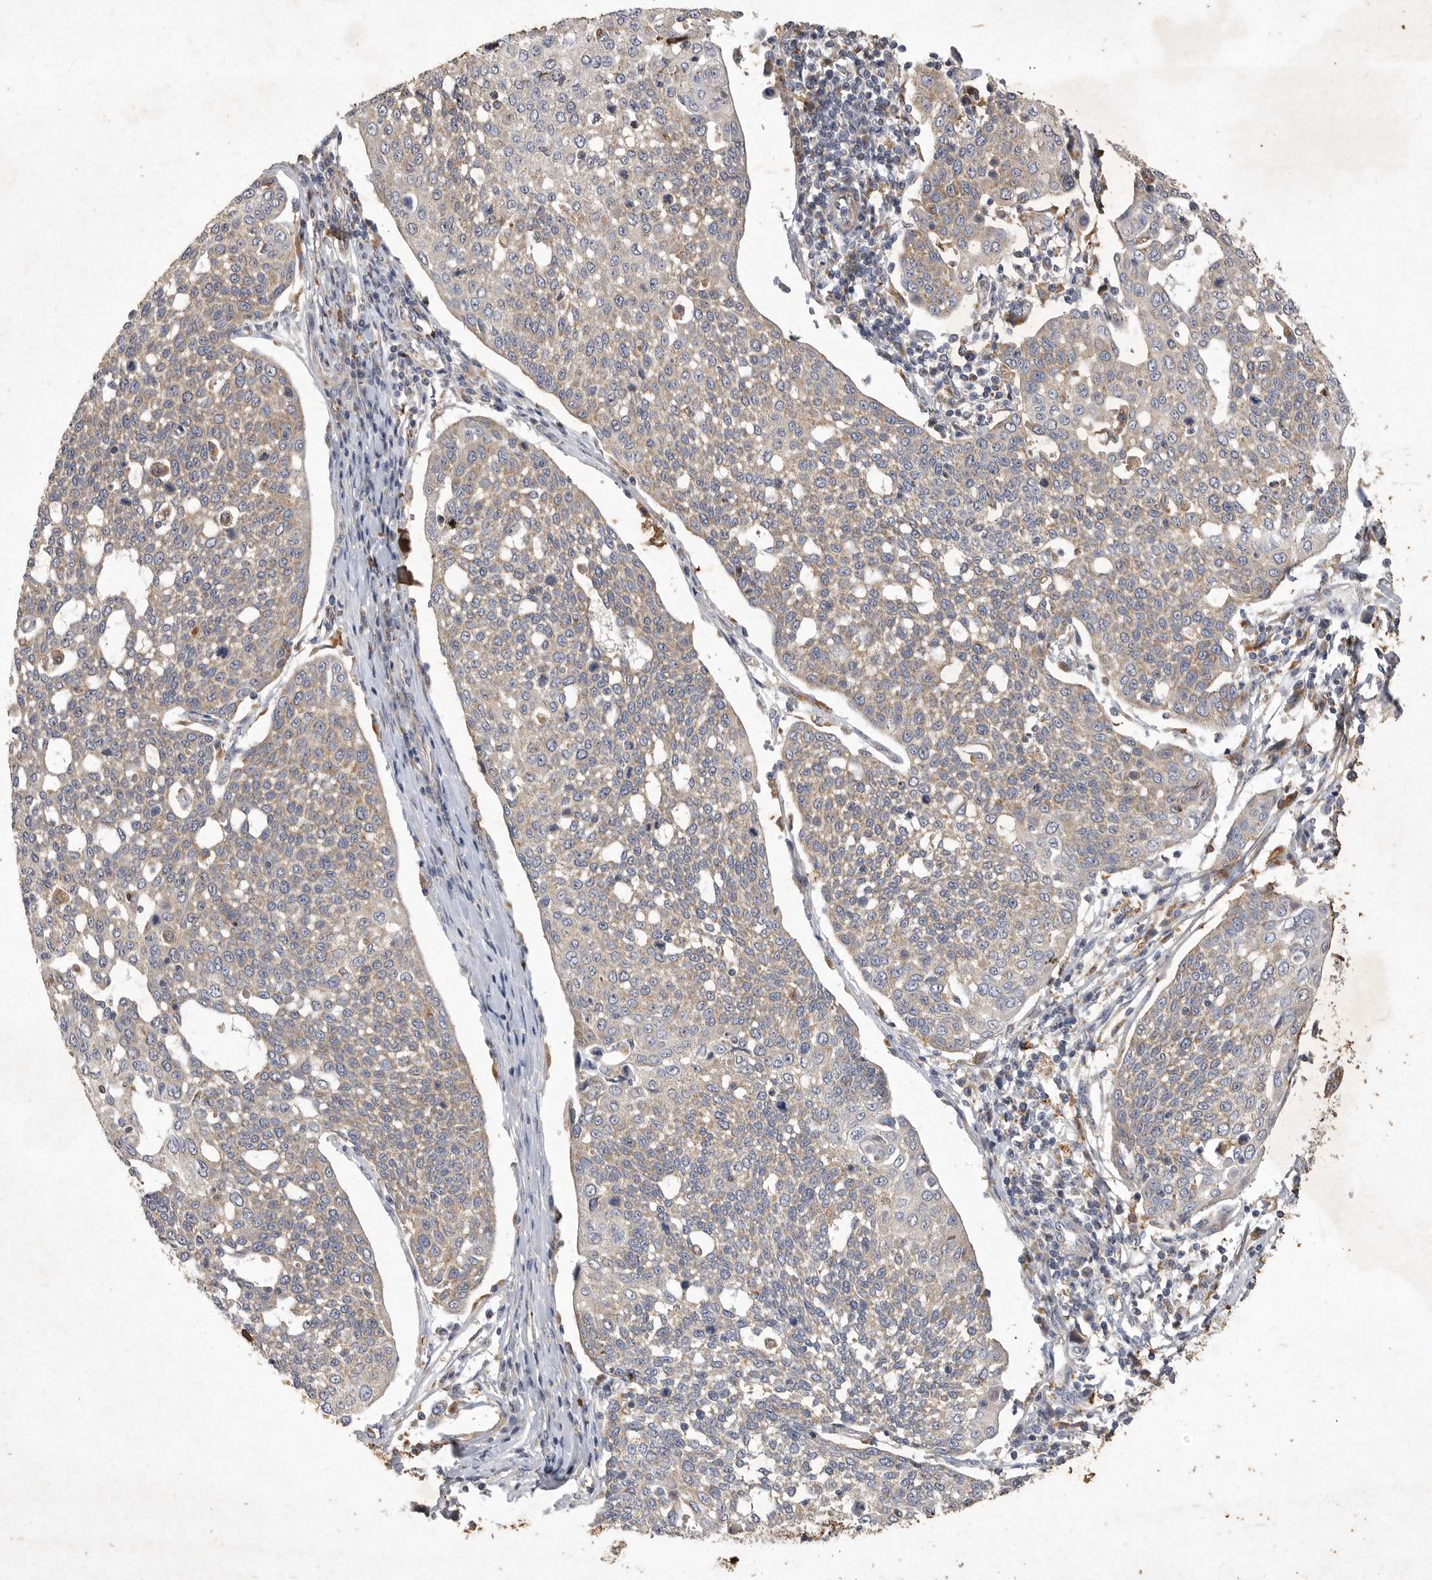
{"staining": {"intensity": "weak", "quantity": "<25%", "location": "cytoplasmic/membranous"}, "tissue": "cervical cancer", "cell_type": "Tumor cells", "image_type": "cancer", "snomed": [{"axis": "morphology", "description": "Squamous cell carcinoma, NOS"}, {"axis": "topography", "description": "Cervix"}], "caption": "This is a image of immunohistochemistry staining of cervical cancer, which shows no positivity in tumor cells.", "gene": "MRPL41", "patient": {"sex": "female", "age": 34}}